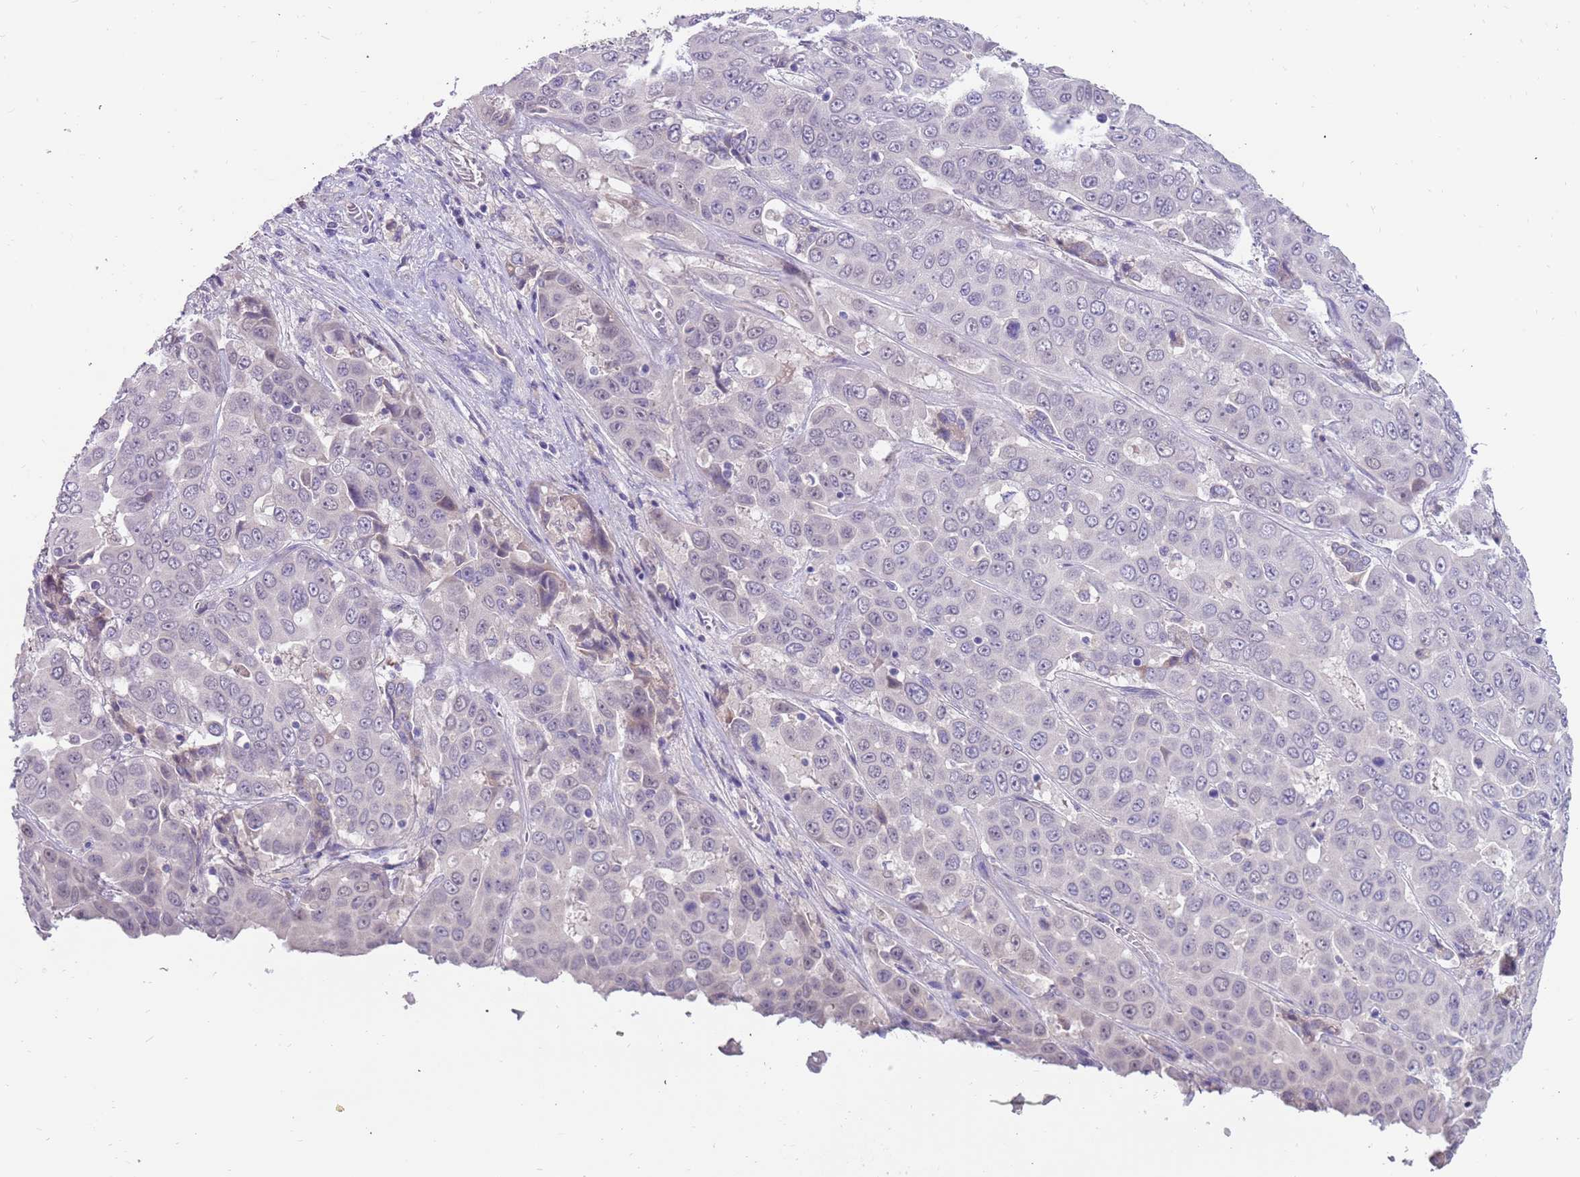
{"staining": {"intensity": "negative", "quantity": "none", "location": "none"}, "tissue": "liver cancer", "cell_type": "Tumor cells", "image_type": "cancer", "snomed": [{"axis": "morphology", "description": "Cholangiocarcinoma"}, {"axis": "topography", "description": "Liver"}], "caption": "This is an immunohistochemistry (IHC) photomicrograph of liver cancer (cholangiocarcinoma). There is no expression in tumor cells.", "gene": "ZNF746", "patient": {"sex": "female", "age": 52}}